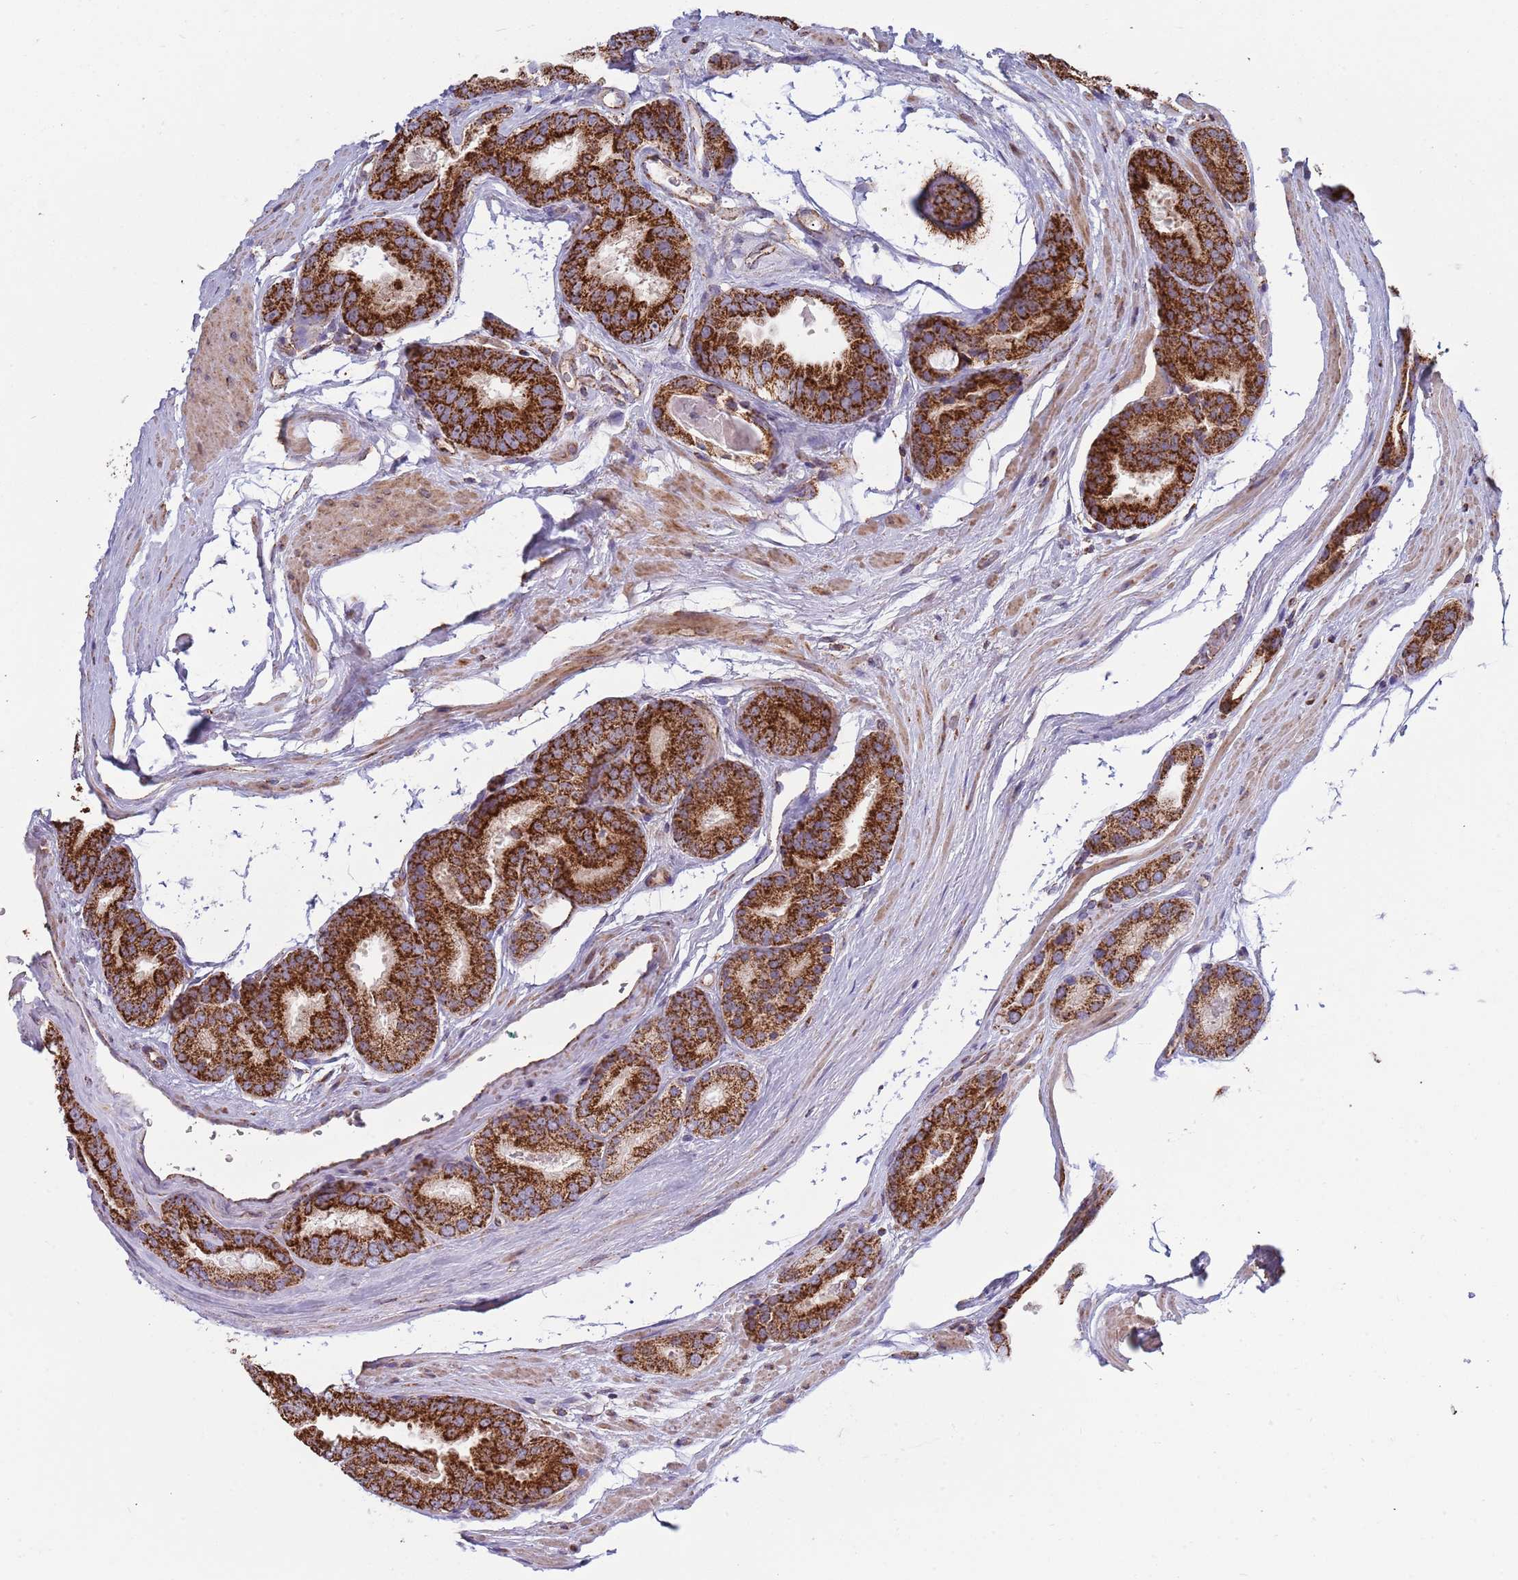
{"staining": {"intensity": "strong", "quantity": ">75%", "location": "cytoplasmic/membranous"}, "tissue": "prostate cancer", "cell_type": "Tumor cells", "image_type": "cancer", "snomed": [{"axis": "morphology", "description": "Adenocarcinoma, High grade"}, {"axis": "topography", "description": "Prostate"}], "caption": "Immunohistochemistry (IHC) photomicrograph of prostate high-grade adenocarcinoma stained for a protein (brown), which shows high levels of strong cytoplasmic/membranous expression in approximately >75% of tumor cells.", "gene": "VPS16", "patient": {"sex": "male", "age": 72}}